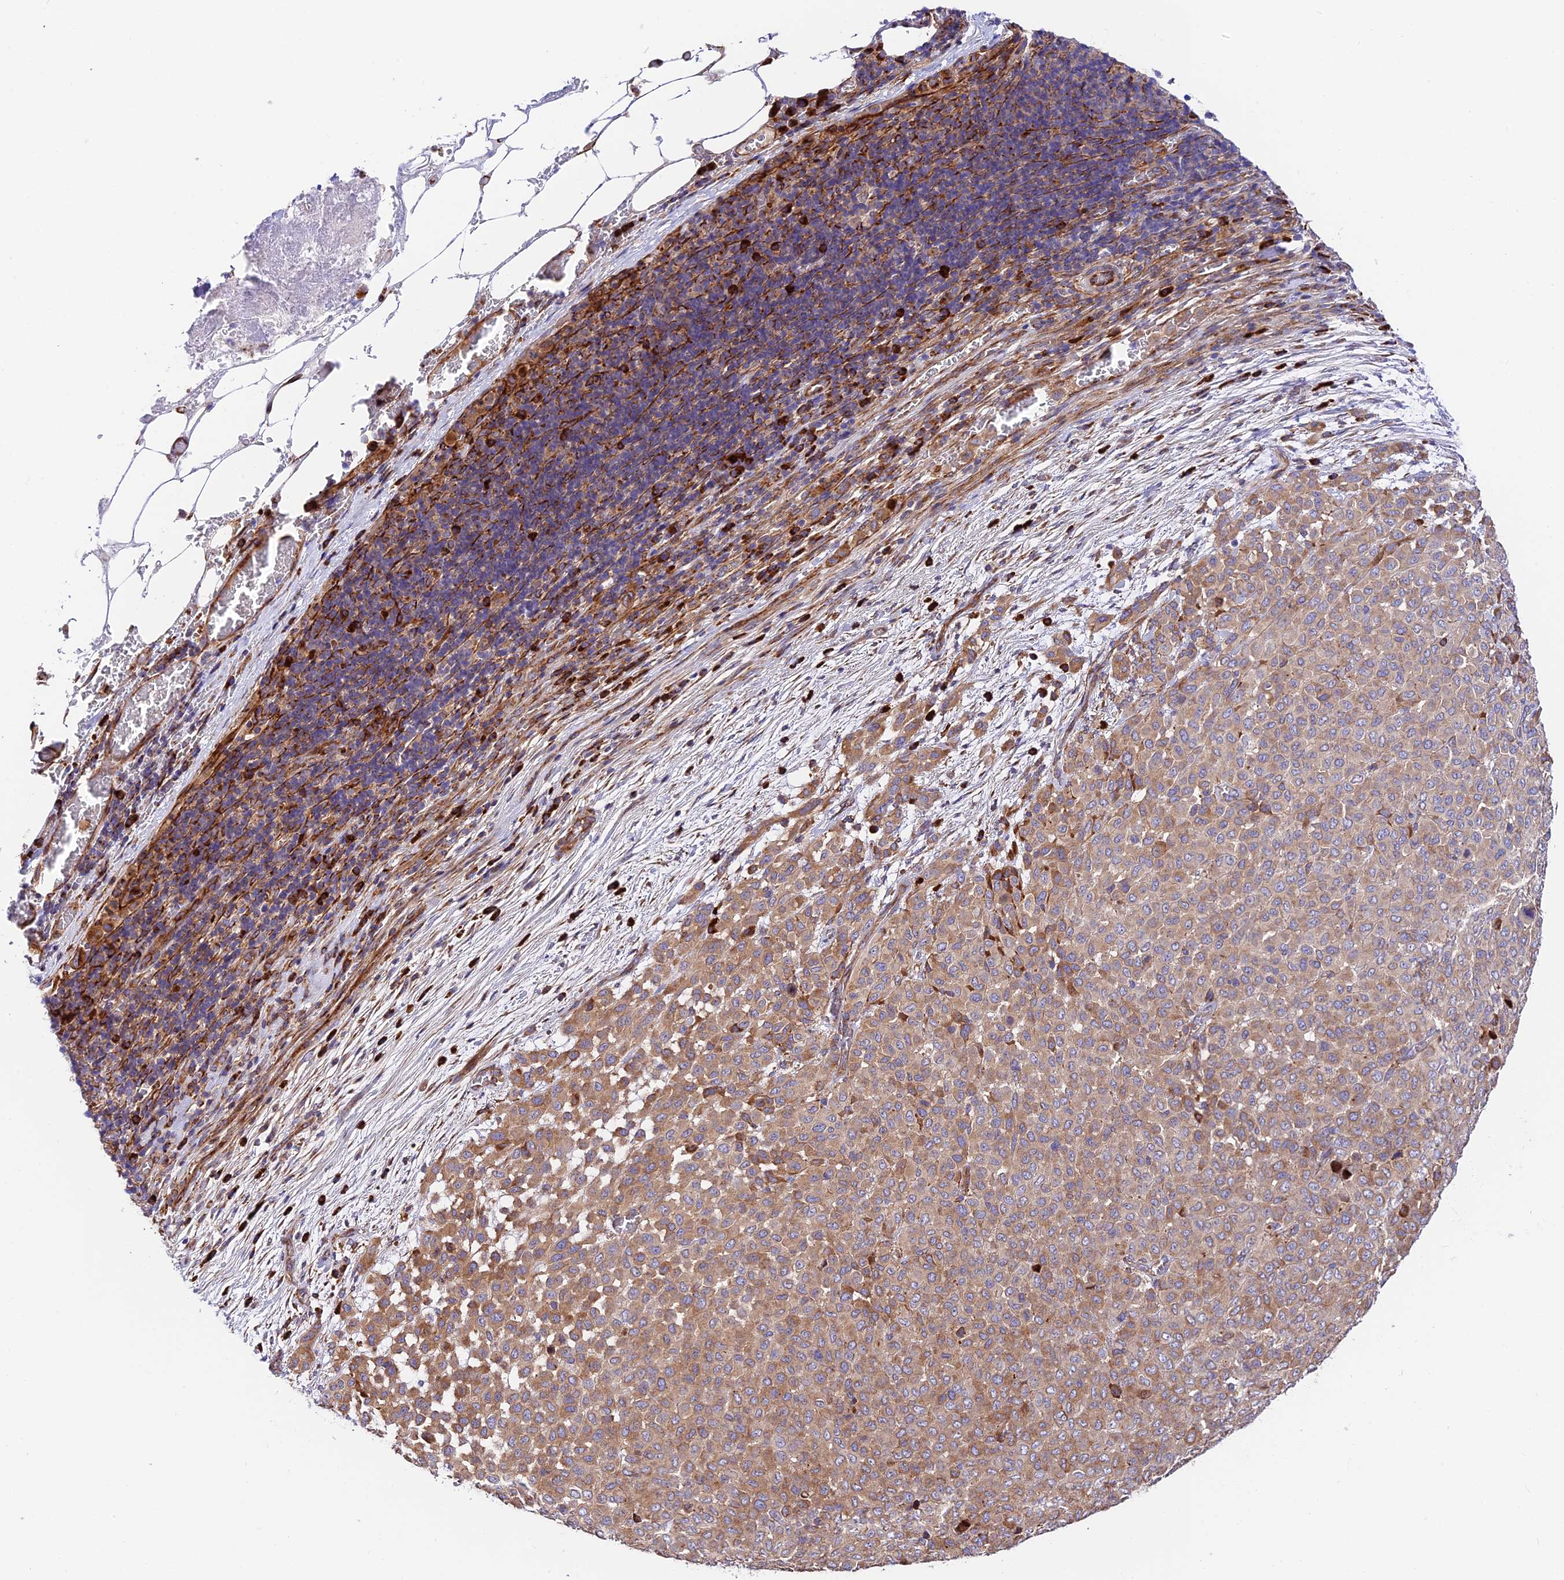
{"staining": {"intensity": "moderate", "quantity": ">75%", "location": "cytoplasmic/membranous"}, "tissue": "melanoma", "cell_type": "Tumor cells", "image_type": "cancer", "snomed": [{"axis": "morphology", "description": "Malignant melanoma, Metastatic site"}, {"axis": "topography", "description": "Skin"}], "caption": "Moderate cytoplasmic/membranous expression for a protein is identified in approximately >75% of tumor cells of melanoma using immunohistochemistry (IHC).", "gene": "VPS13C", "patient": {"sex": "female", "age": 81}}